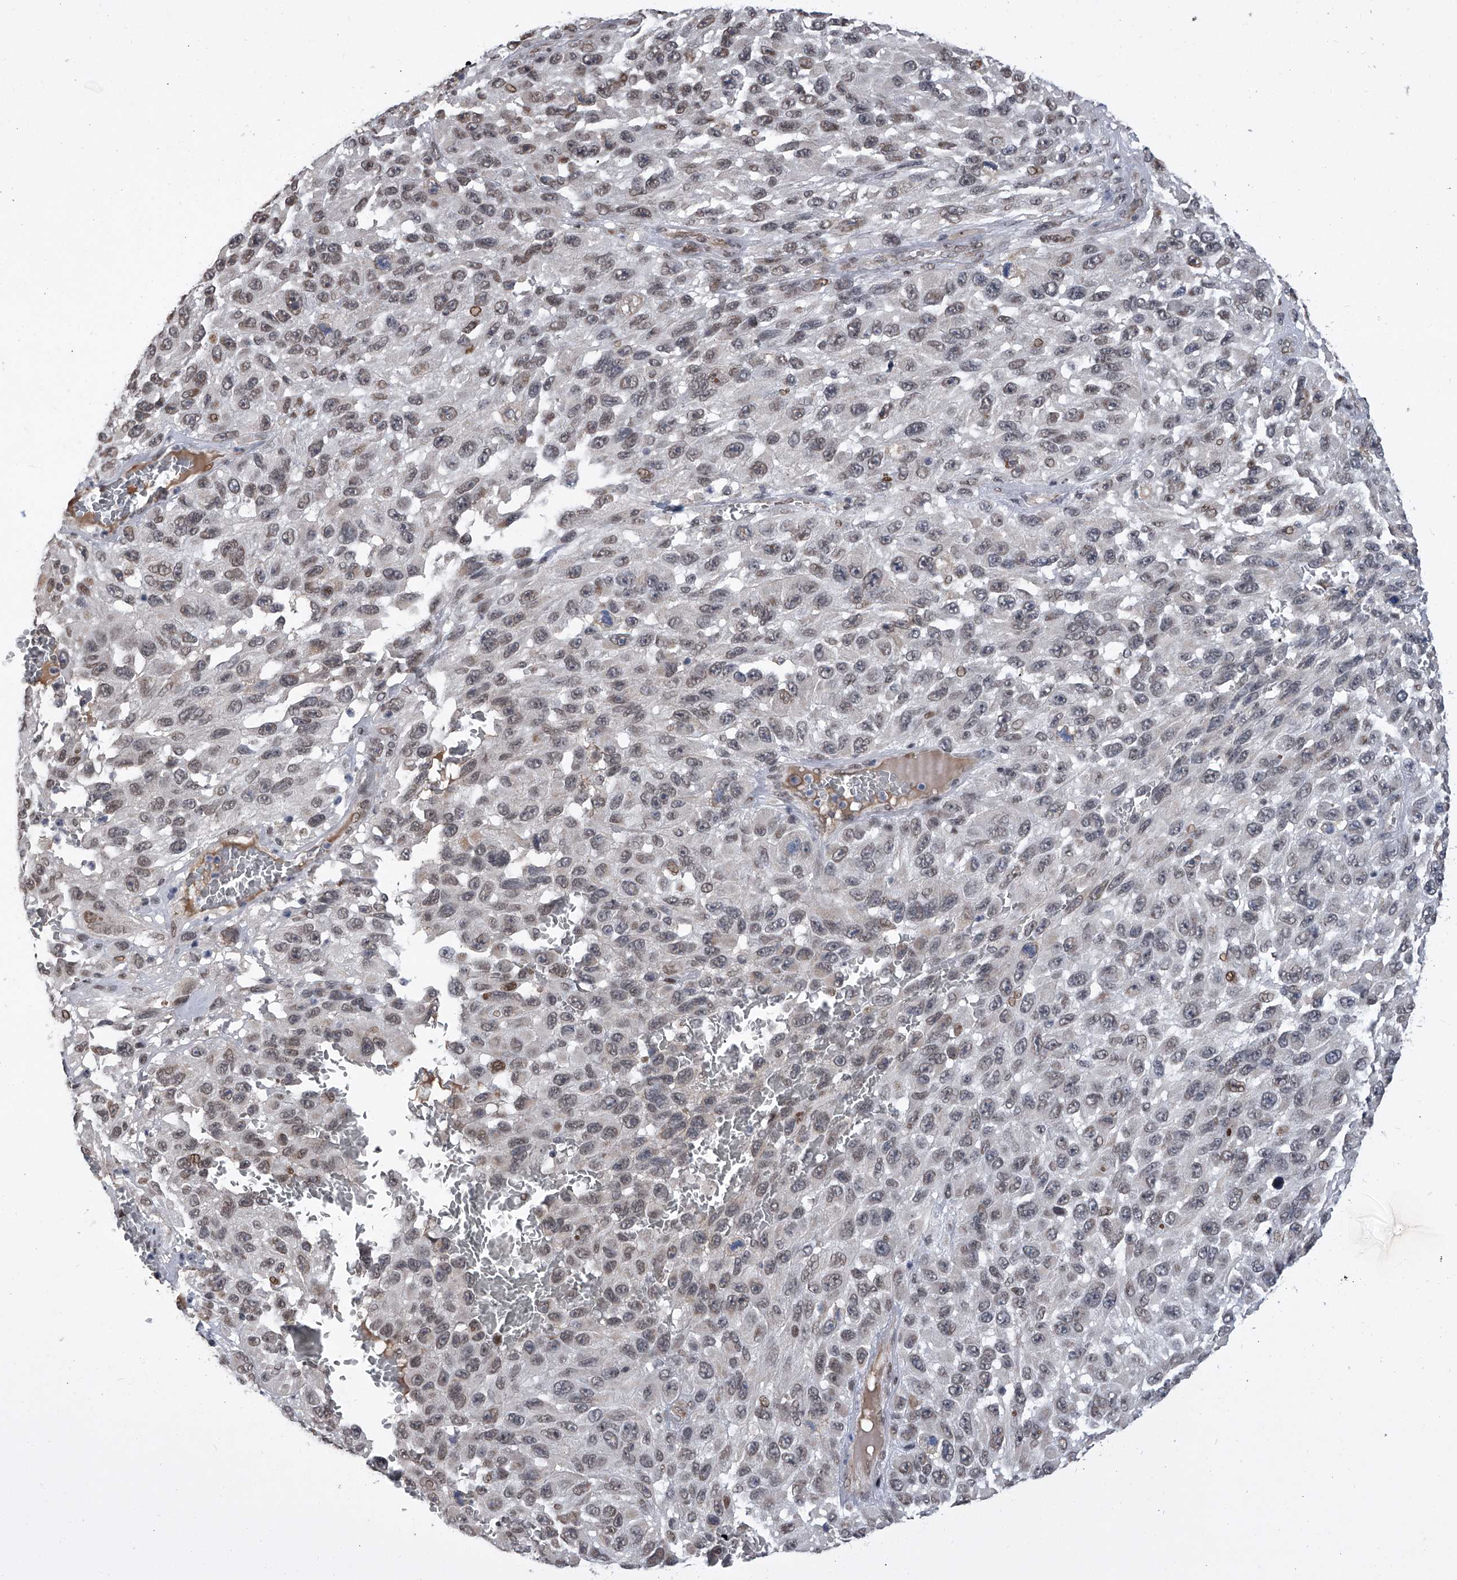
{"staining": {"intensity": "negative", "quantity": "none", "location": "none"}, "tissue": "melanoma", "cell_type": "Tumor cells", "image_type": "cancer", "snomed": [{"axis": "morphology", "description": "Malignant melanoma, NOS"}, {"axis": "topography", "description": "Skin"}], "caption": "The immunohistochemistry photomicrograph has no significant expression in tumor cells of melanoma tissue.", "gene": "ZNF426", "patient": {"sex": "female", "age": 96}}